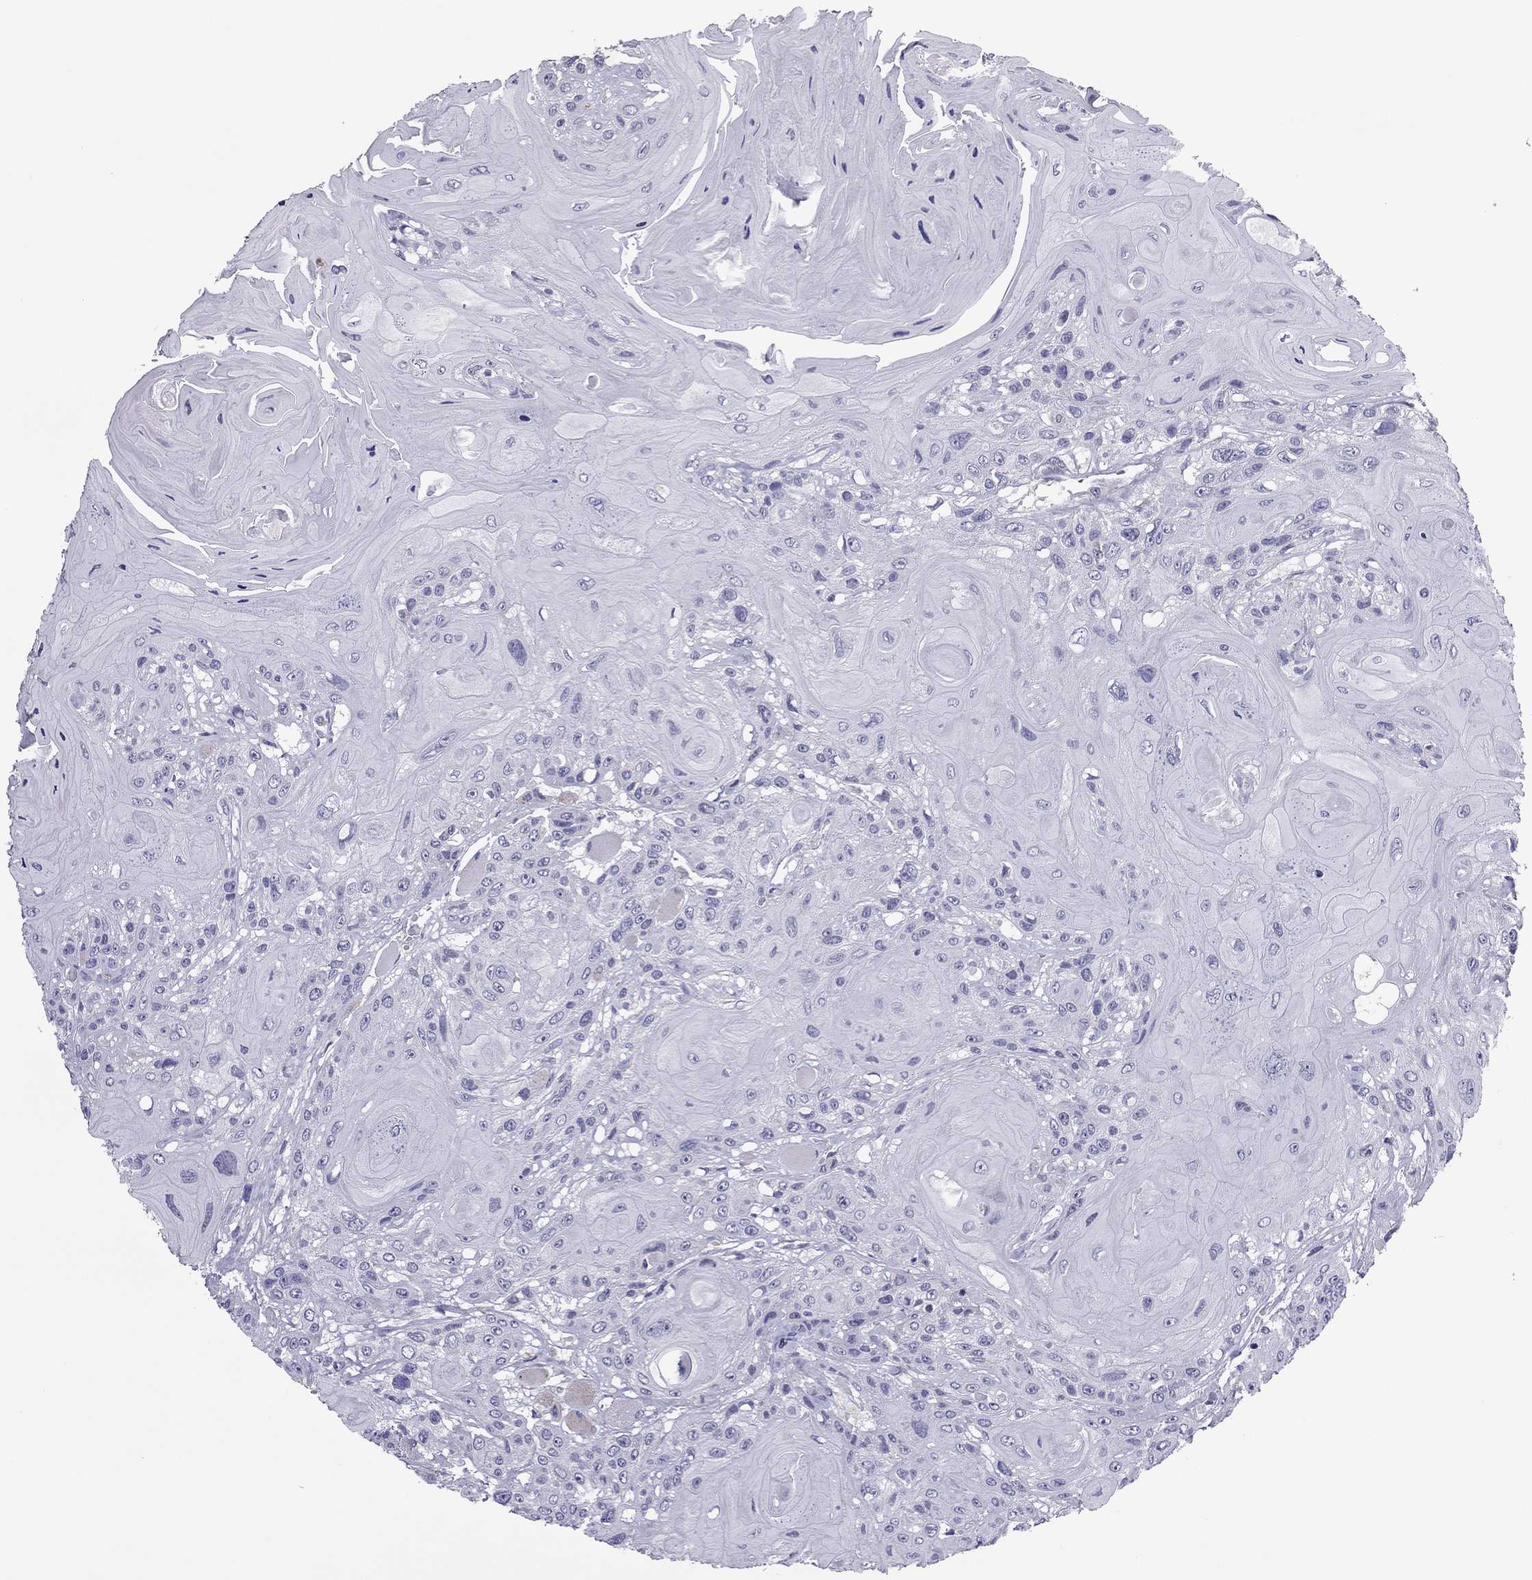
{"staining": {"intensity": "negative", "quantity": "none", "location": "none"}, "tissue": "head and neck cancer", "cell_type": "Tumor cells", "image_type": "cancer", "snomed": [{"axis": "morphology", "description": "Squamous cell carcinoma, NOS"}, {"axis": "topography", "description": "Head-Neck"}], "caption": "This micrograph is of head and neck cancer stained with immunohistochemistry to label a protein in brown with the nuclei are counter-stained blue. There is no expression in tumor cells.", "gene": "SLC16A8", "patient": {"sex": "female", "age": 59}}